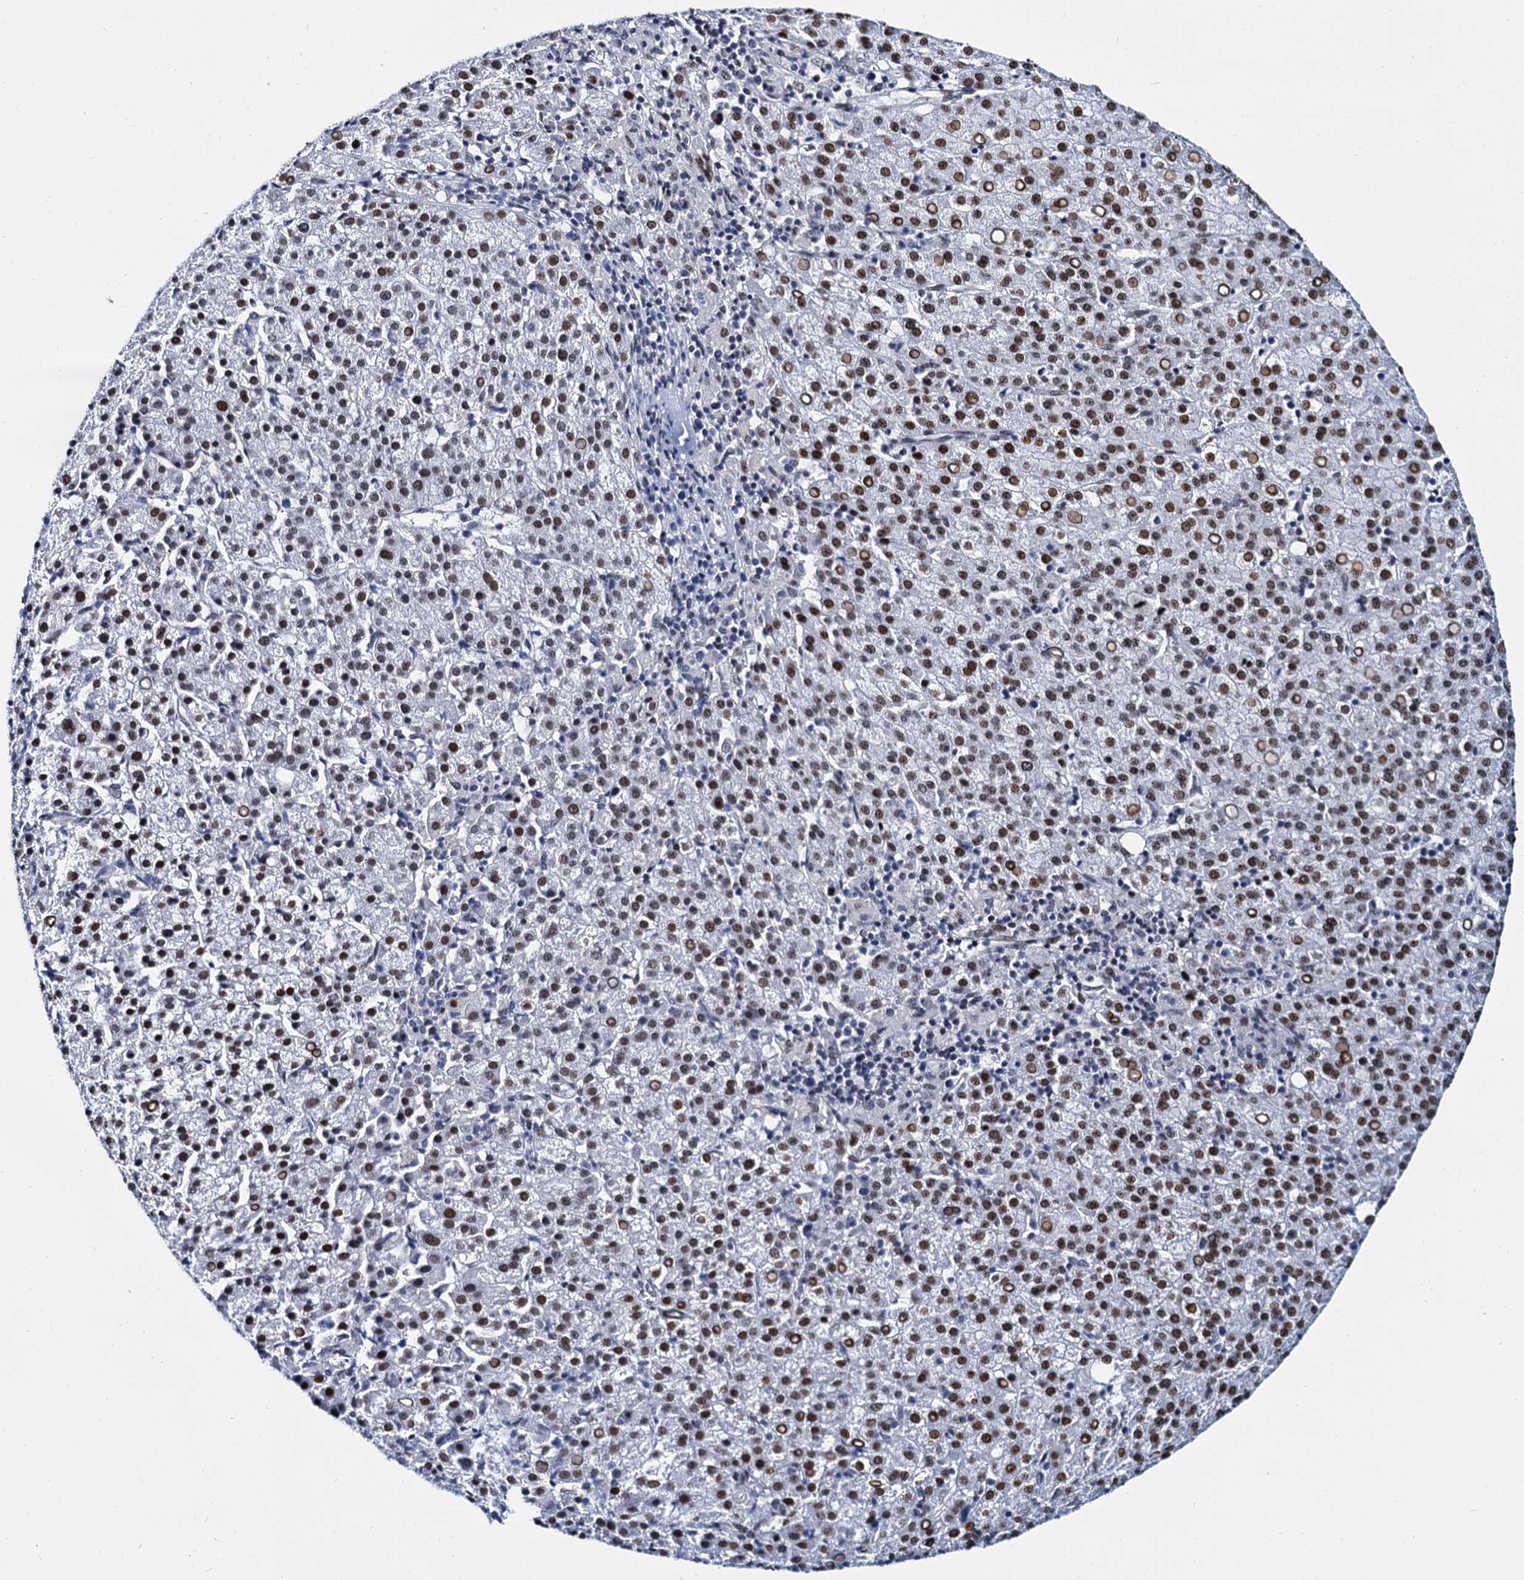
{"staining": {"intensity": "strong", "quantity": ">75%", "location": "nuclear"}, "tissue": "liver cancer", "cell_type": "Tumor cells", "image_type": "cancer", "snomed": [{"axis": "morphology", "description": "Carcinoma, Hepatocellular, NOS"}, {"axis": "topography", "description": "Liver"}], "caption": "There is high levels of strong nuclear expression in tumor cells of liver cancer (hepatocellular carcinoma), as demonstrated by immunohistochemical staining (brown color).", "gene": "CMAS", "patient": {"sex": "female", "age": 58}}